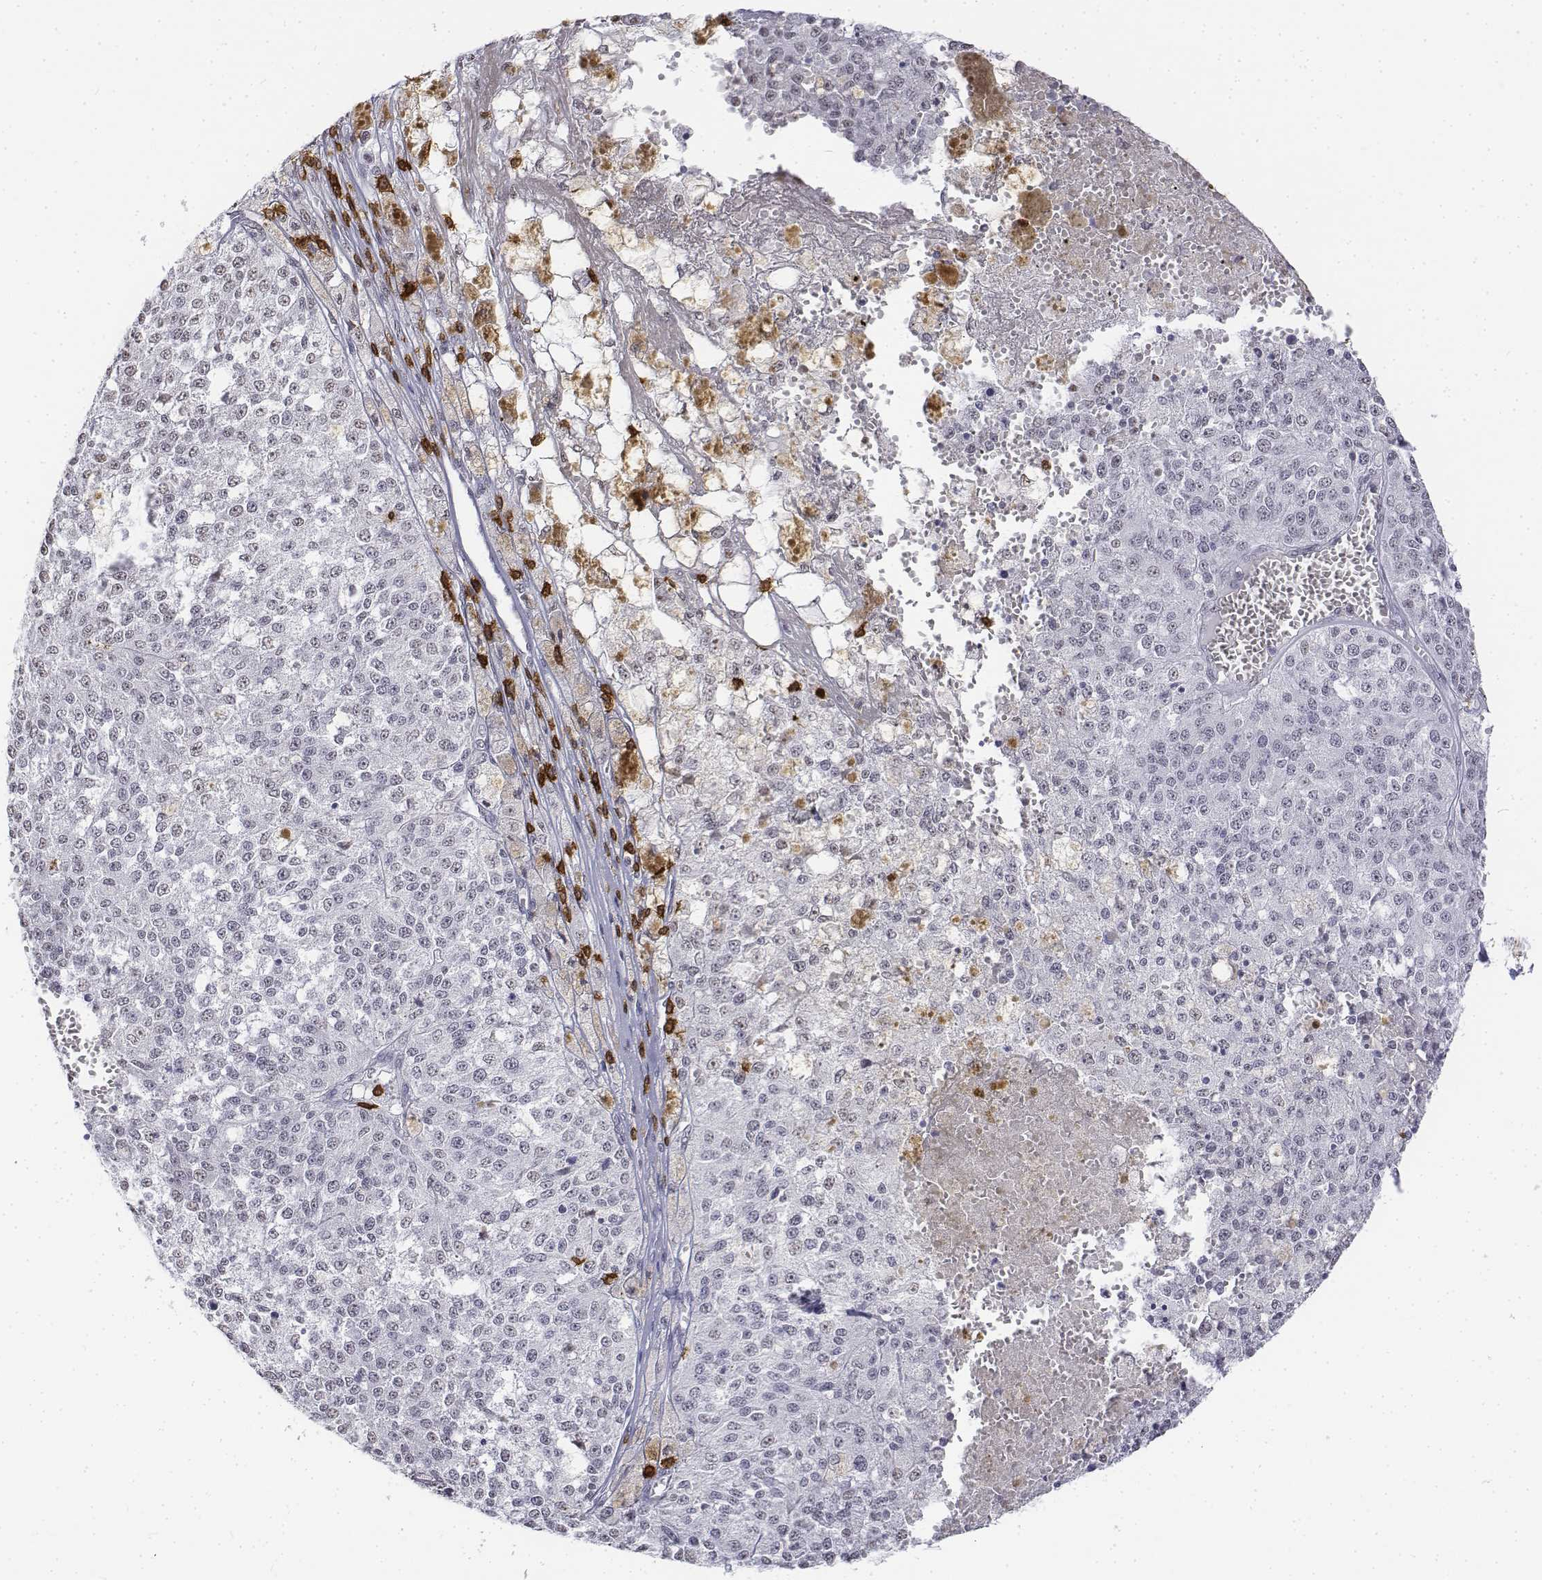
{"staining": {"intensity": "negative", "quantity": "none", "location": "none"}, "tissue": "melanoma", "cell_type": "Tumor cells", "image_type": "cancer", "snomed": [{"axis": "morphology", "description": "Malignant melanoma, Metastatic site"}, {"axis": "topography", "description": "Lymph node"}], "caption": "A micrograph of malignant melanoma (metastatic site) stained for a protein reveals no brown staining in tumor cells. The staining was performed using DAB (3,3'-diaminobenzidine) to visualize the protein expression in brown, while the nuclei were stained in blue with hematoxylin (Magnification: 20x).", "gene": "CD3E", "patient": {"sex": "female", "age": 64}}